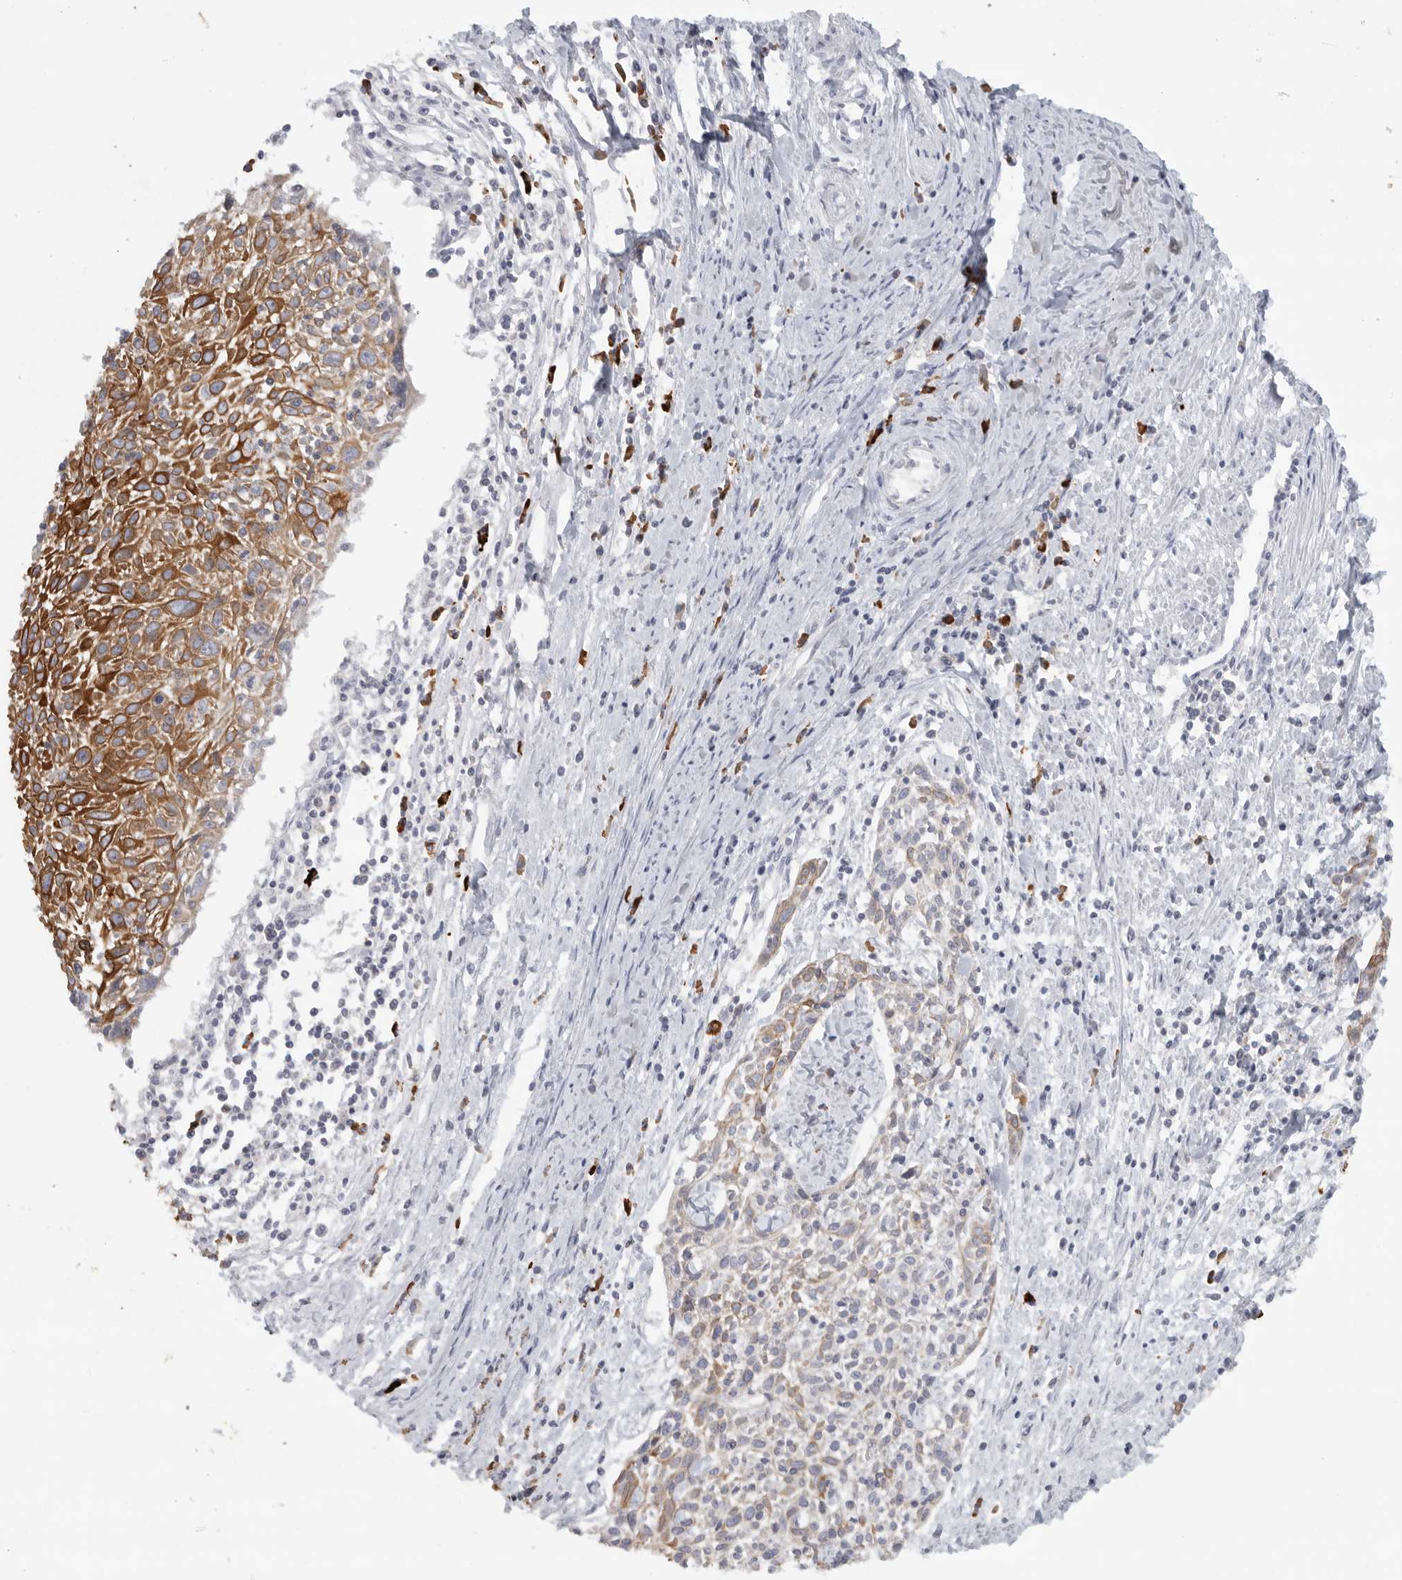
{"staining": {"intensity": "strong", "quantity": "25%-75%", "location": "cytoplasmic/membranous"}, "tissue": "cervical cancer", "cell_type": "Tumor cells", "image_type": "cancer", "snomed": [{"axis": "morphology", "description": "Squamous cell carcinoma, NOS"}, {"axis": "topography", "description": "Cervix"}], "caption": "Squamous cell carcinoma (cervical) tissue displays strong cytoplasmic/membranous staining in approximately 25%-75% of tumor cells", "gene": "TMEM69", "patient": {"sex": "female", "age": 51}}